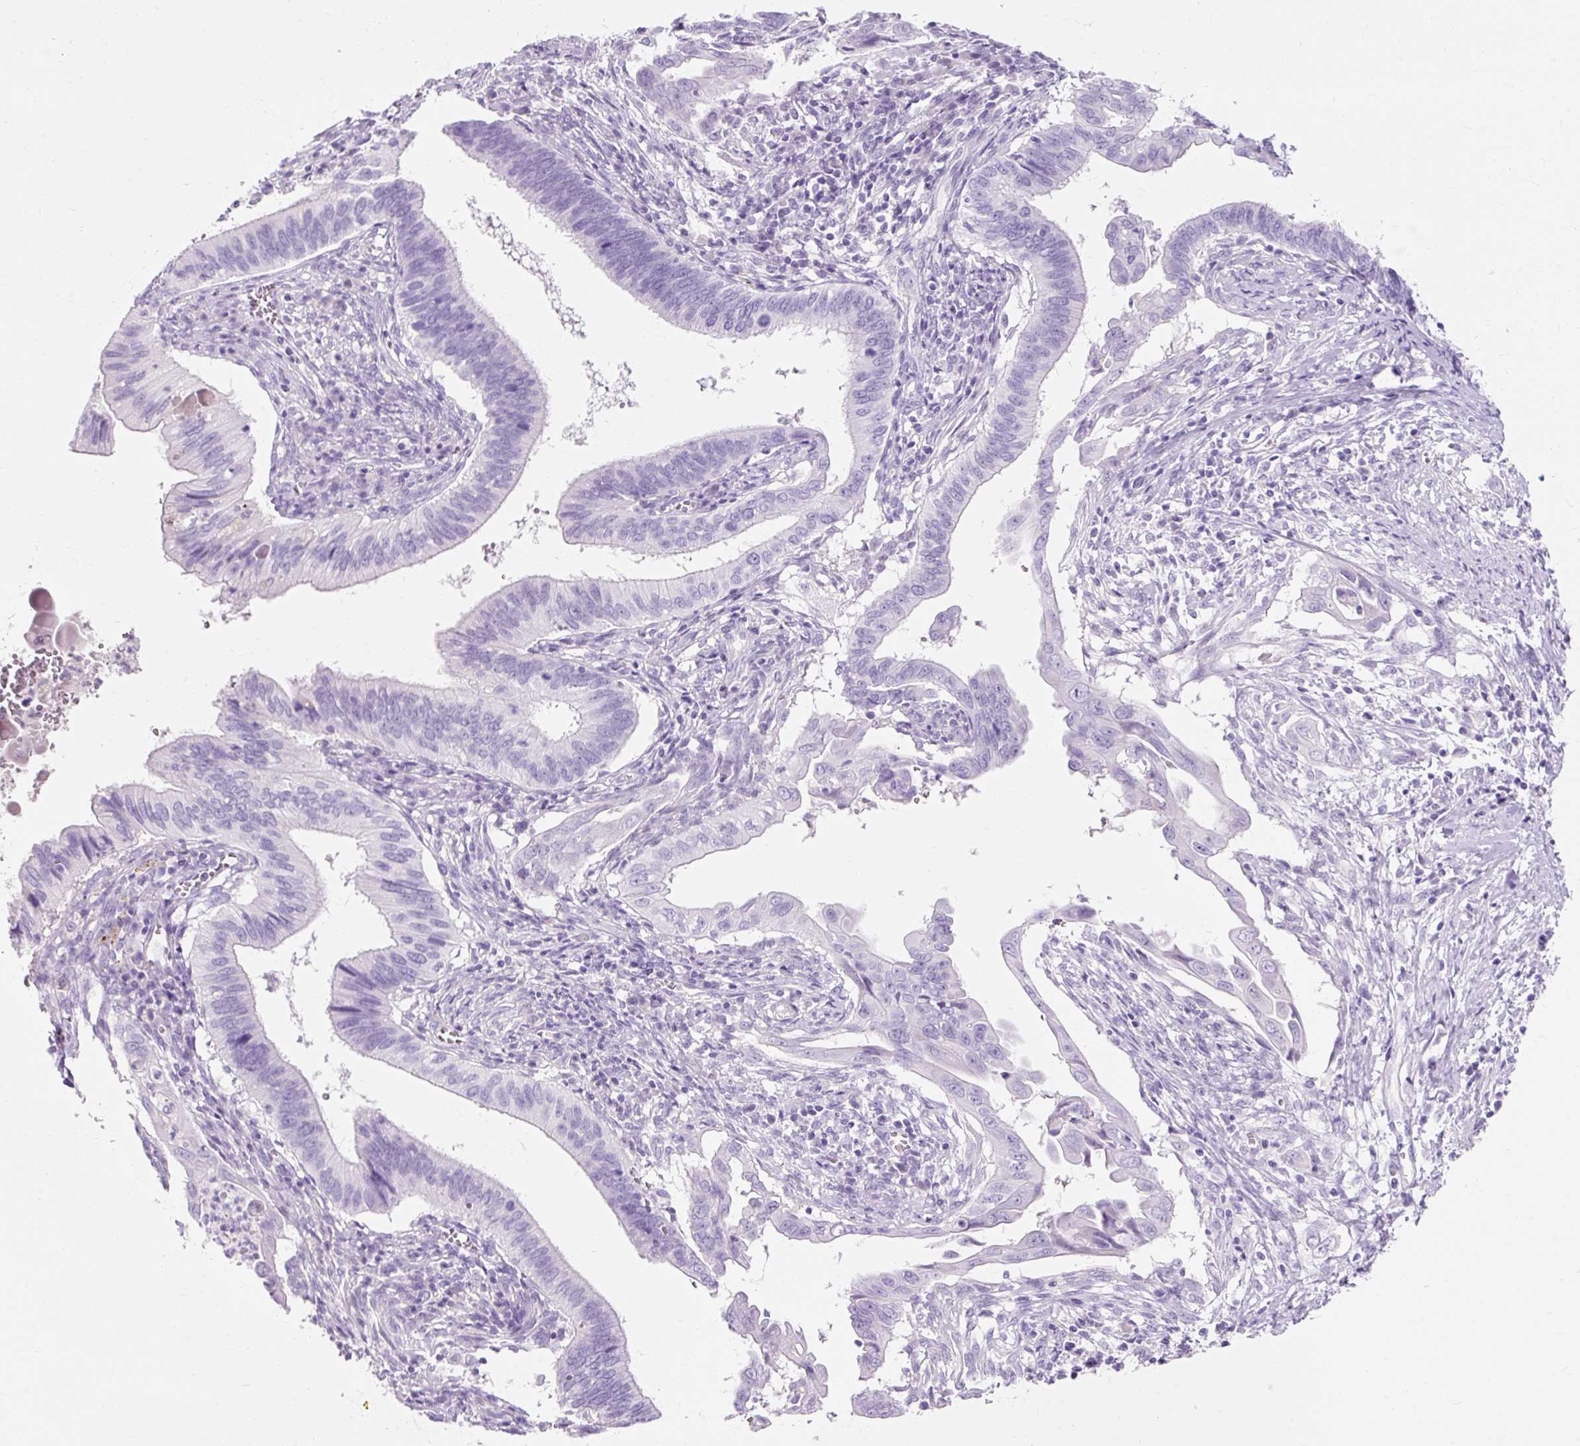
{"staining": {"intensity": "negative", "quantity": "none", "location": "none"}, "tissue": "cervical cancer", "cell_type": "Tumor cells", "image_type": "cancer", "snomed": [{"axis": "morphology", "description": "Adenocarcinoma, NOS"}, {"axis": "topography", "description": "Cervix"}], "caption": "This is an immunohistochemistry (IHC) photomicrograph of human cervical cancer (adenocarcinoma). There is no expression in tumor cells.", "gene": "TMEM213", "patient": {"sex": "female", "age": 42}}